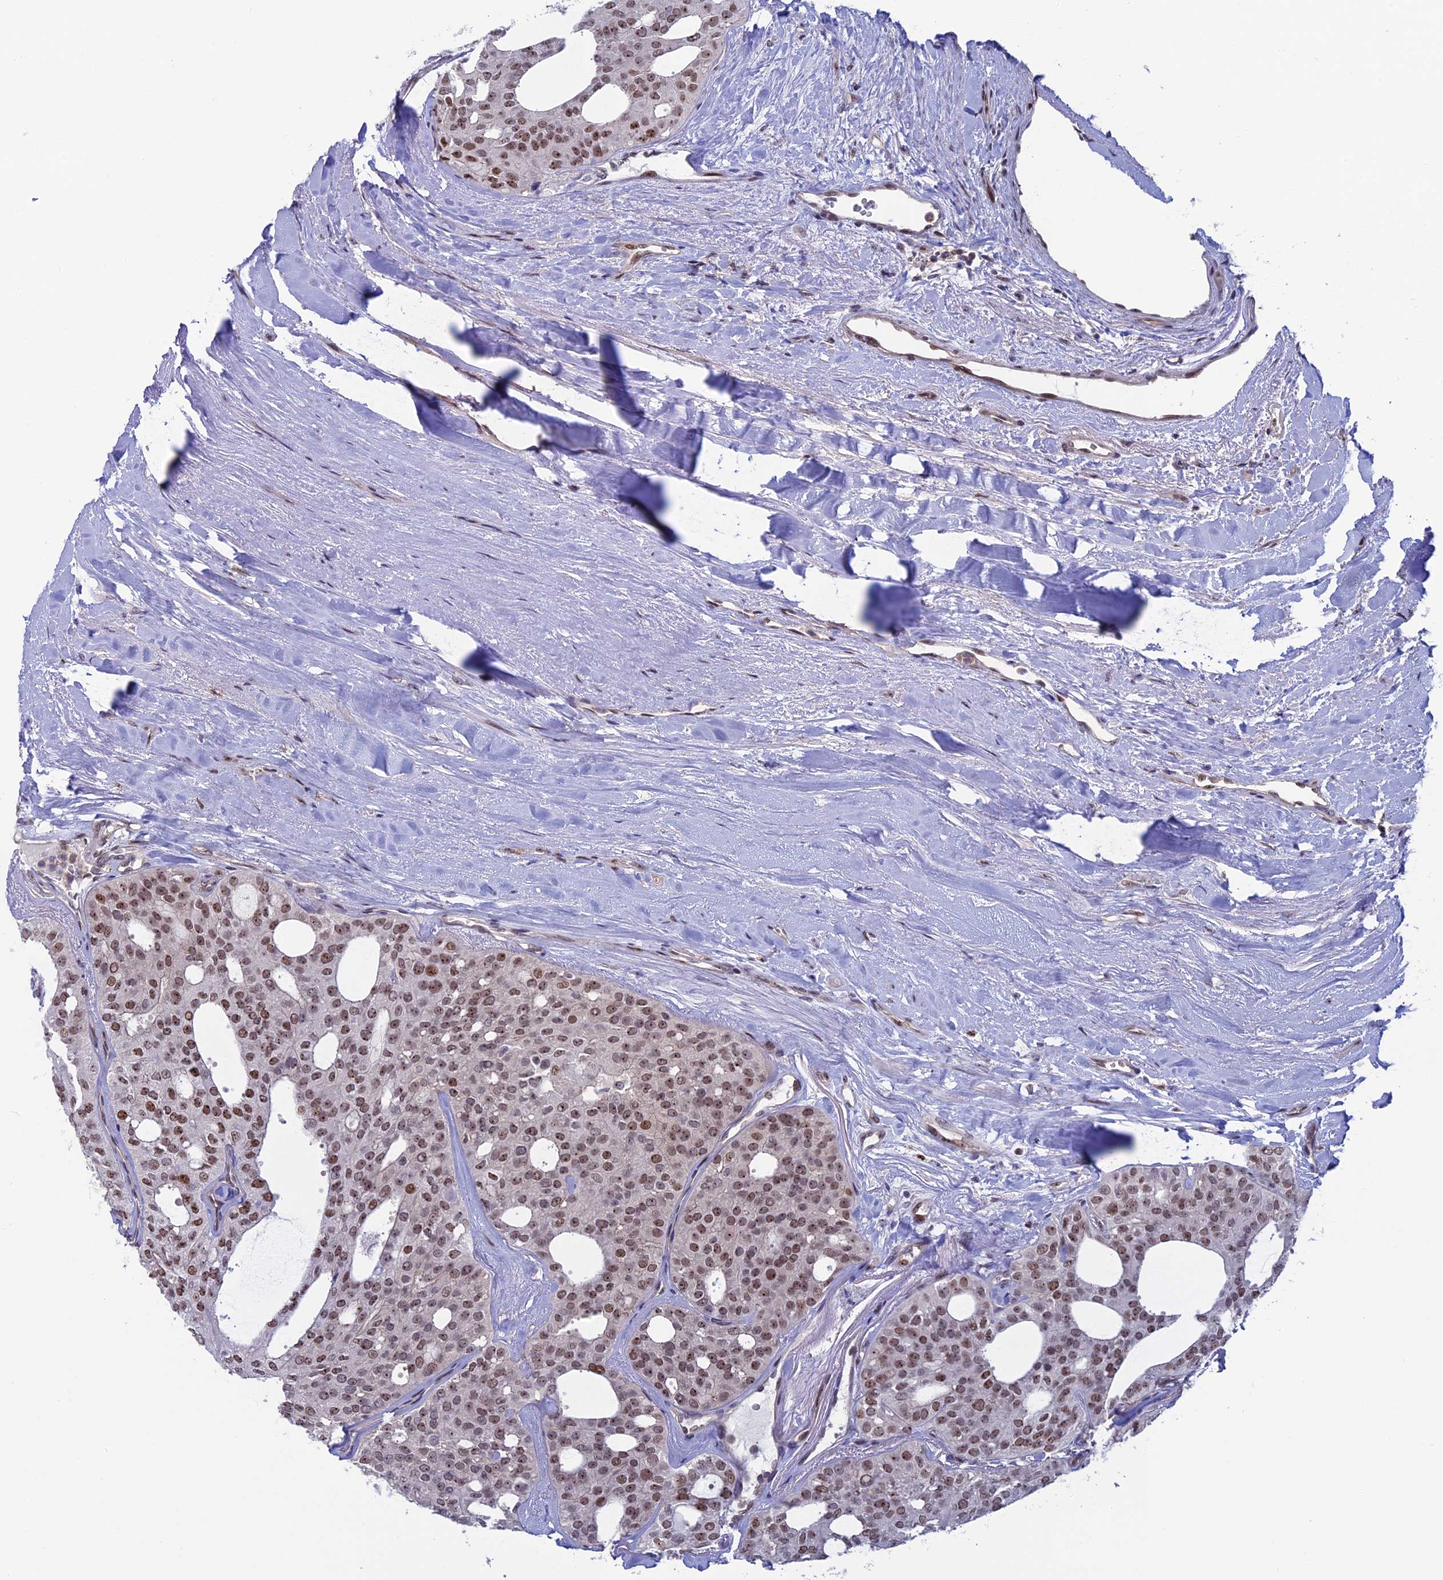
{"staining": {"intensity": "moderate", "quantity": ">75%", "location": "nuclear"}, "tissue": "thyroid cancer", "cell_type": "Tumor cells", "image_type": "cancer", "snomed": [{"axis": "morphology", "description": "Follicular adenoma carcinoma, NOS"}, {"axis": "topography", "description": "Thyroid gland"}], "caption": "Moderate nuclear staining for a protein is appreciated in approximately >75% of tumor cells of follicular adenoma carcinoma (thyroid) using IHC.", "gene": "CCDC86", "patient": {"sex": "male", "age": 75}}